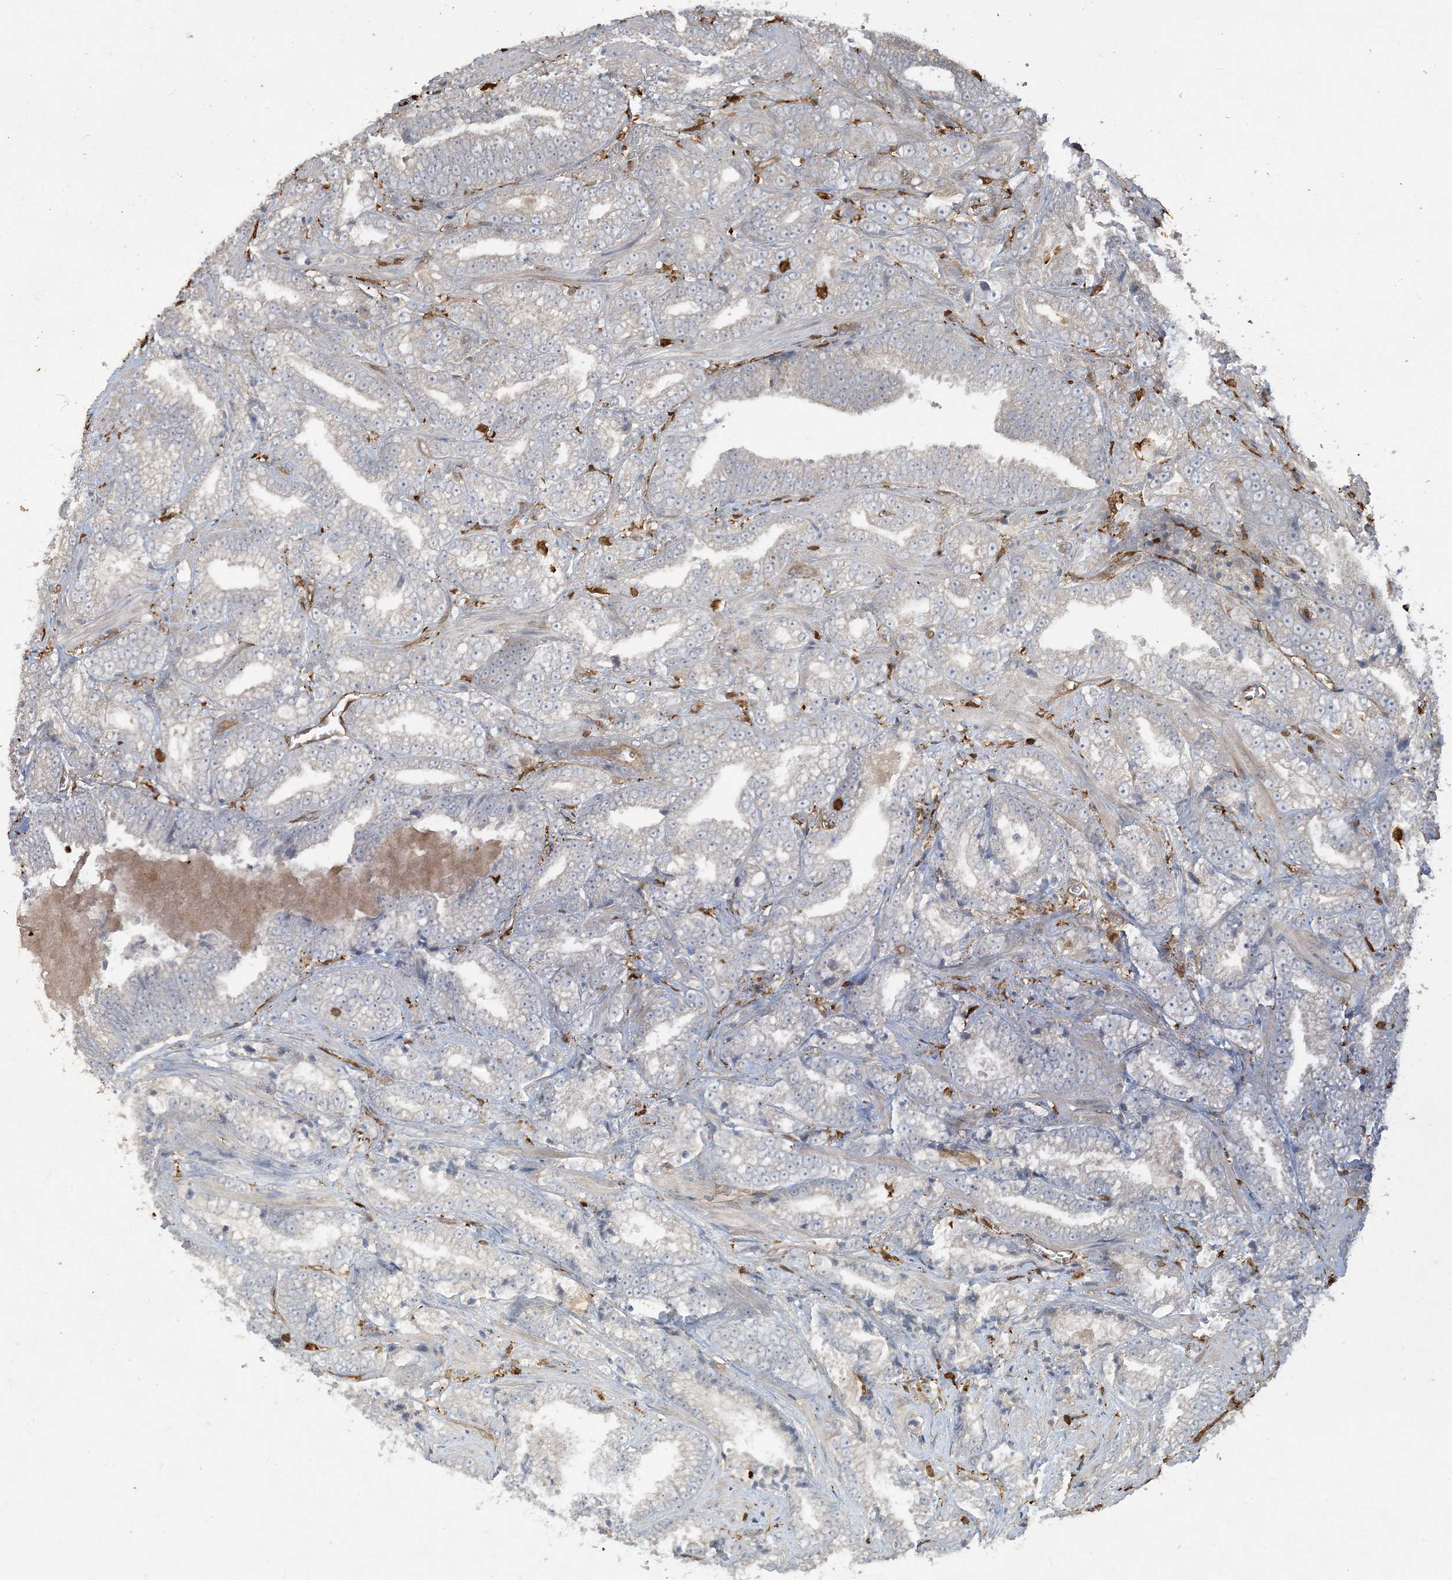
{"staining": {"intensity": "weak", "quantity": "<25%", "location": "cytoplasmic/membranous"}, "tissue": "prostate cancer", "cell_type": "Tumor cells", "image_type": "cancer", "snomed": [{"axis": "morphology", "description": "Adenocarcinoma, High grade"}, {"axis": "topography", "description": "Prostate and seminal vesicle, NOS"}], "caption": "Tumor cells are negative for brown protein staining in prostate cancer (adenocarcinoma (high-grade)).", "gene": "TMSB4X", "patient": {"sex": "male", "age": 67}}